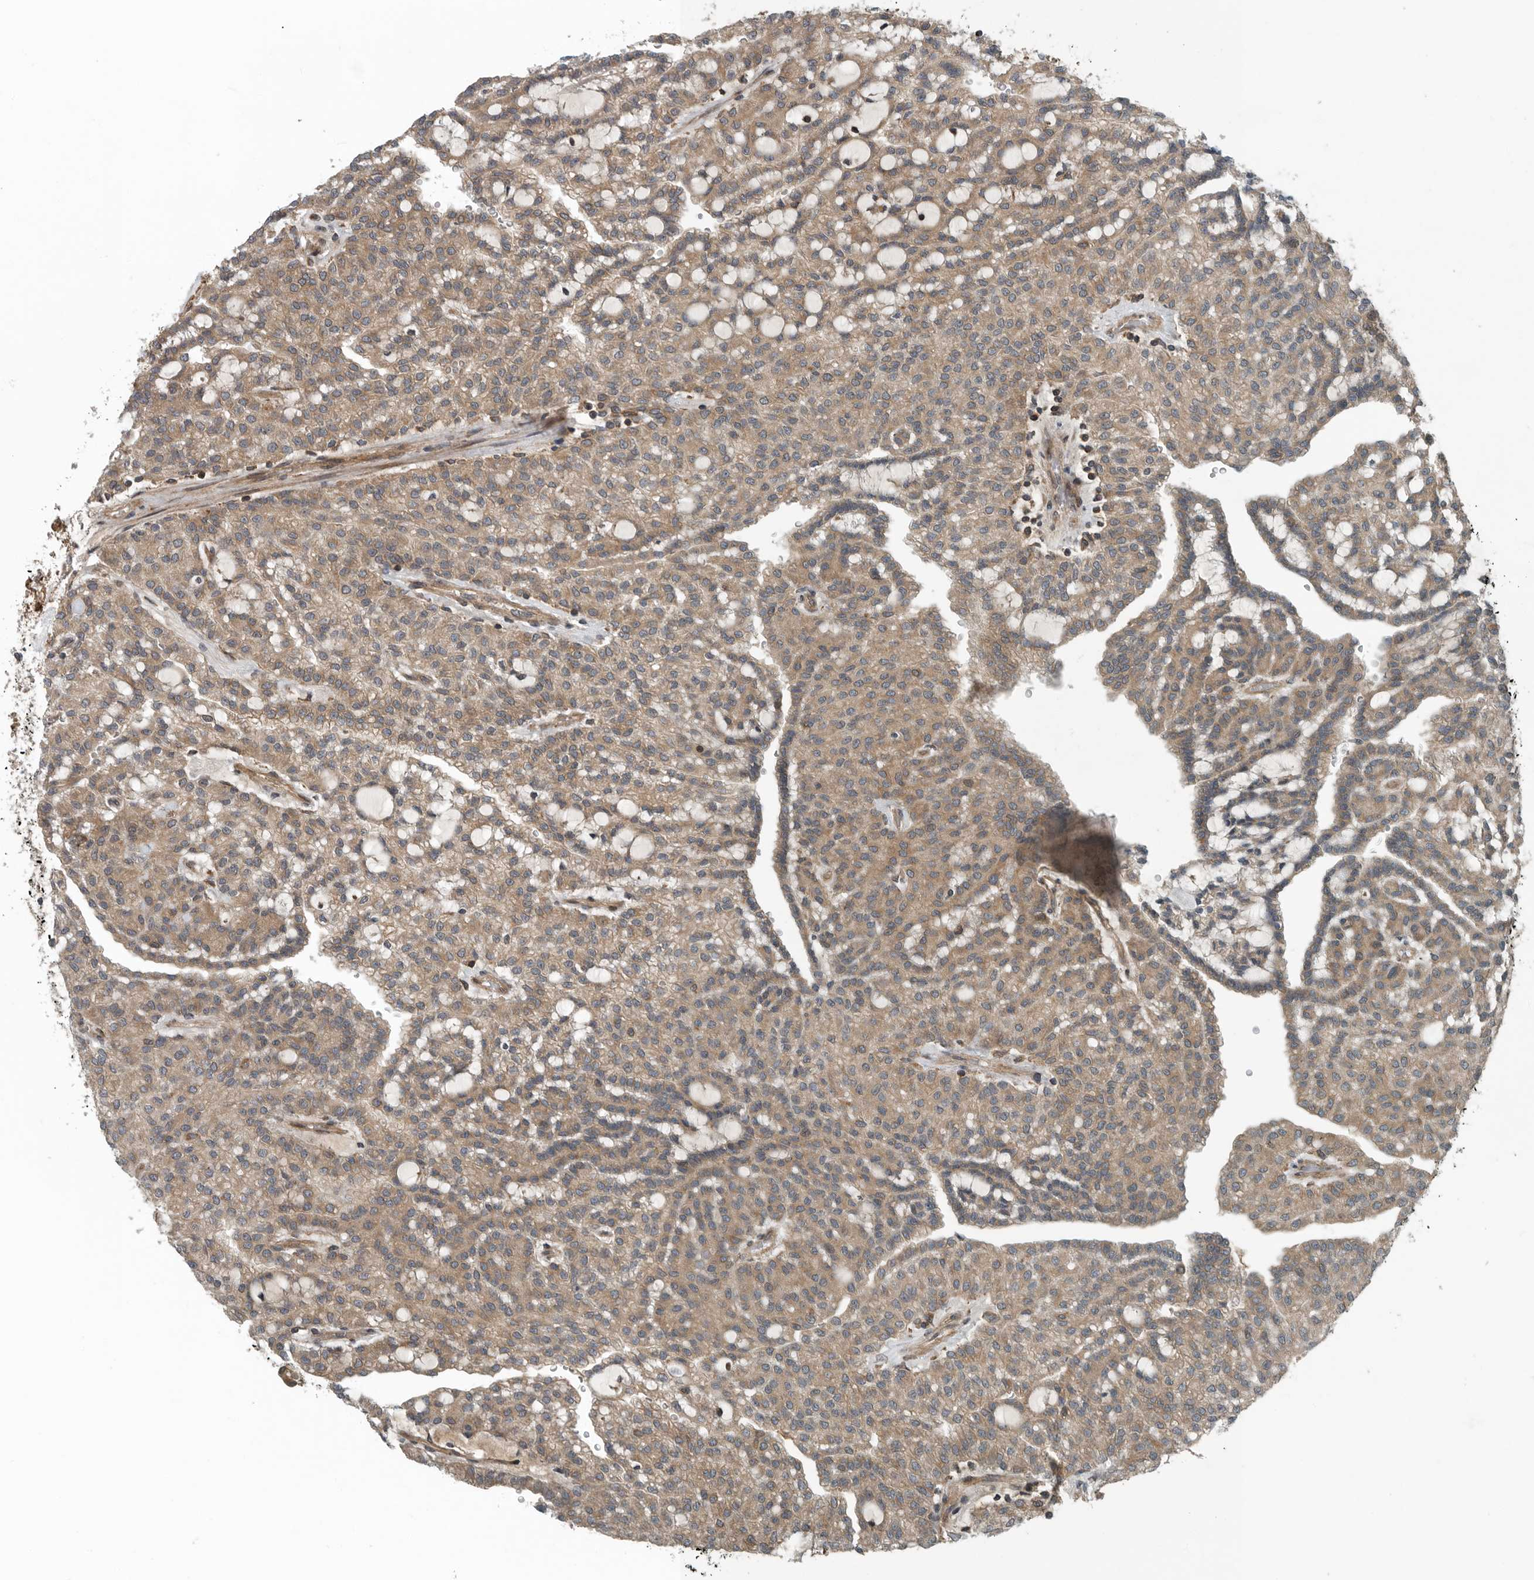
{"staining": {"intensity": "weak", "quantity": ">75%", "location": "cytoplasmic/membranous"}, "tissue": "renal cancer", "cell_type": "Tumor cells", "image_type": "cancer", "snomed": [{"axis": "morphology", "description": "Adenocarcinoma, NOS"}, {"axis": "topography", "description": "Kidney"}], "caption": "High-magnification brightfield microscopy of adenocarcinoma (renal) stained with DAB (brown) and counterstained with hematoxylin (blue). tumor cells exhibit weak cytoplasmic/membranous expression is present in about>75% of cells.", "gene": "AMFR", "patient": {"sex": "male", "age": 63}}